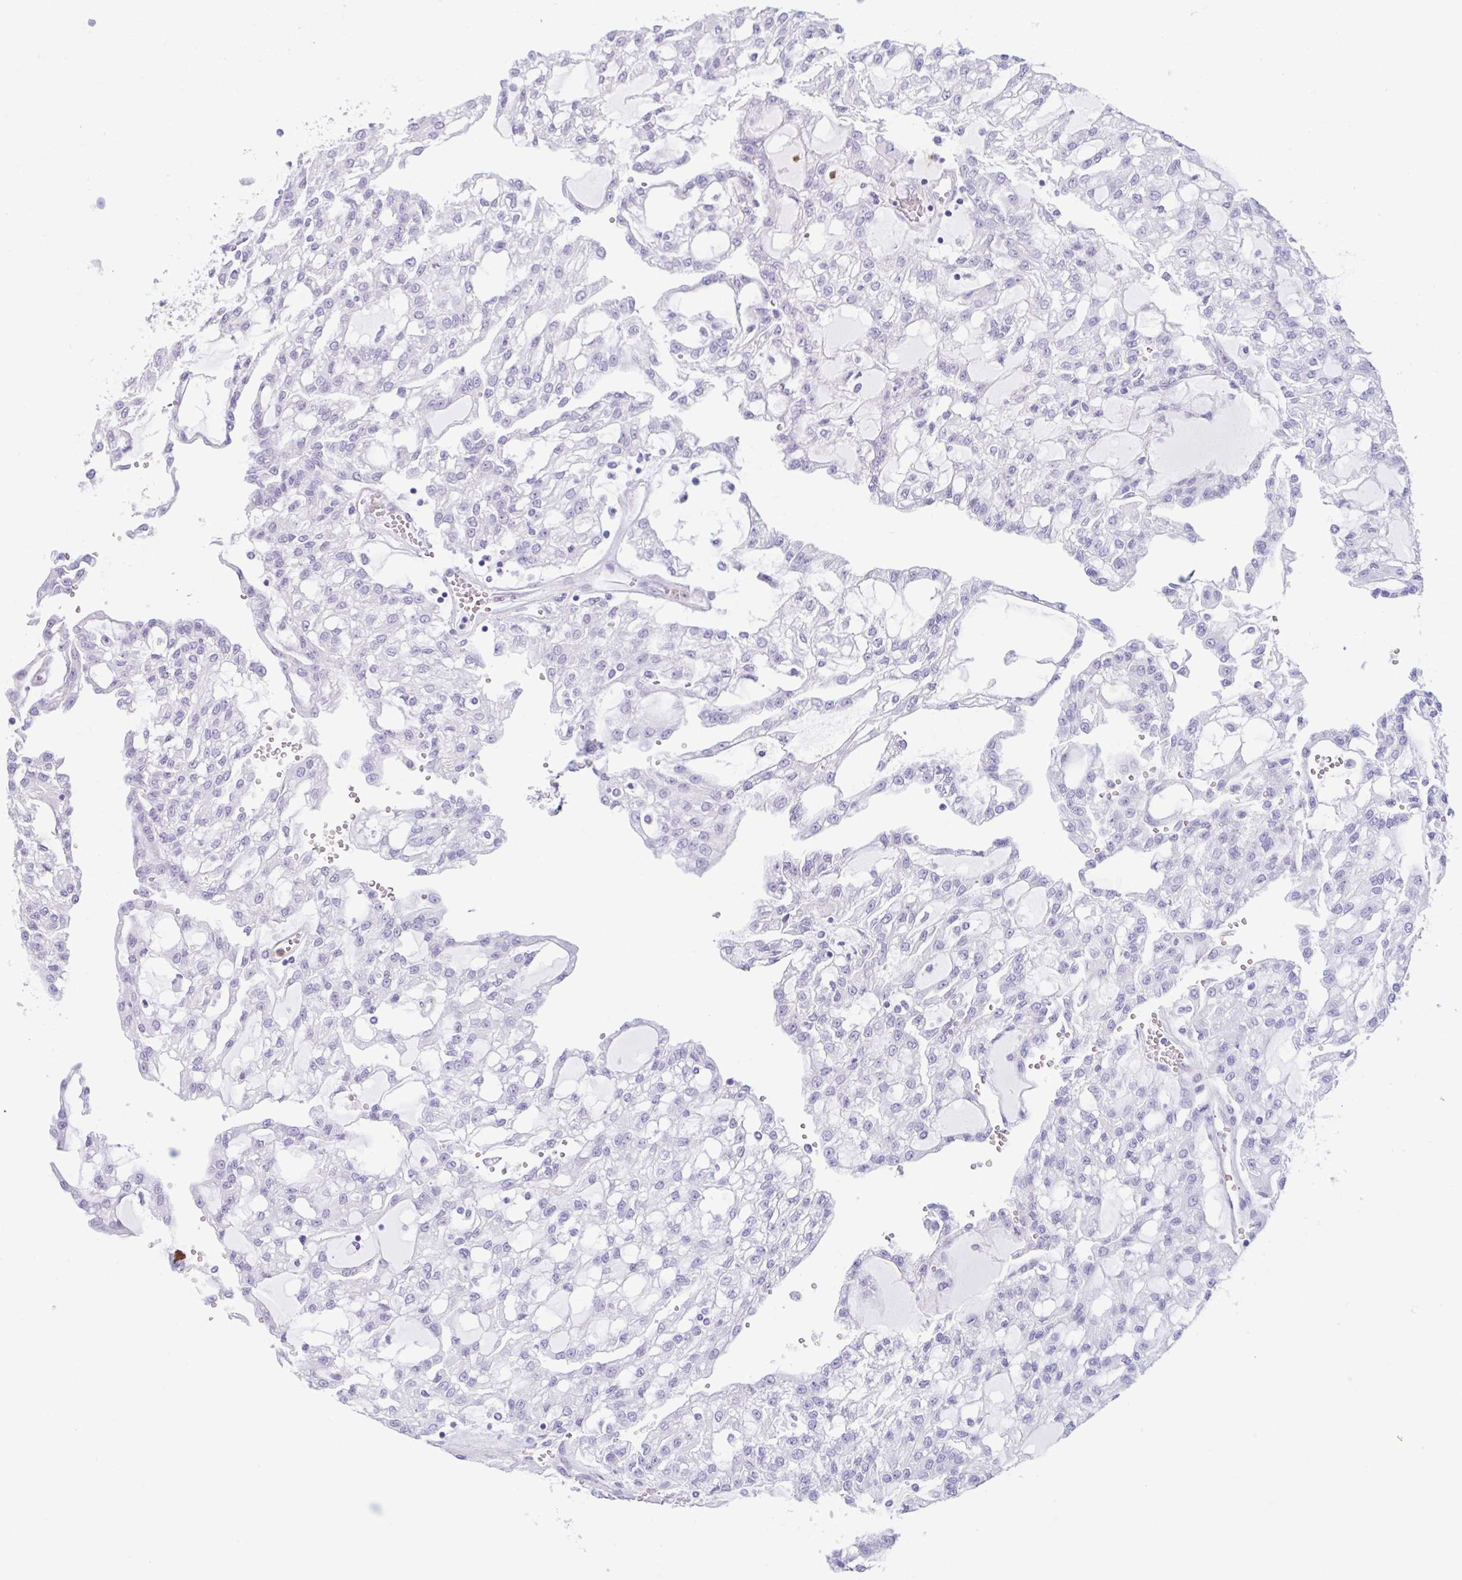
{"staining": {"intensity": "negative", "quantity": "none", "location": "none"}, "tissue": "renal cancer", "cell_type": "Tumor cells", "image_type": "cancer", "snomed": [{"axis": "morphology", "description": "Adenocarcinoma, NOS"}, {"axis": "topography", "description": "Kidney"}], "caption": "Immunohistochemistry (IHC) of human renal cancer reveals no staining in tumor cells.", "gene": "CEP120", "patient": {"sex": "male", "age": 63}}